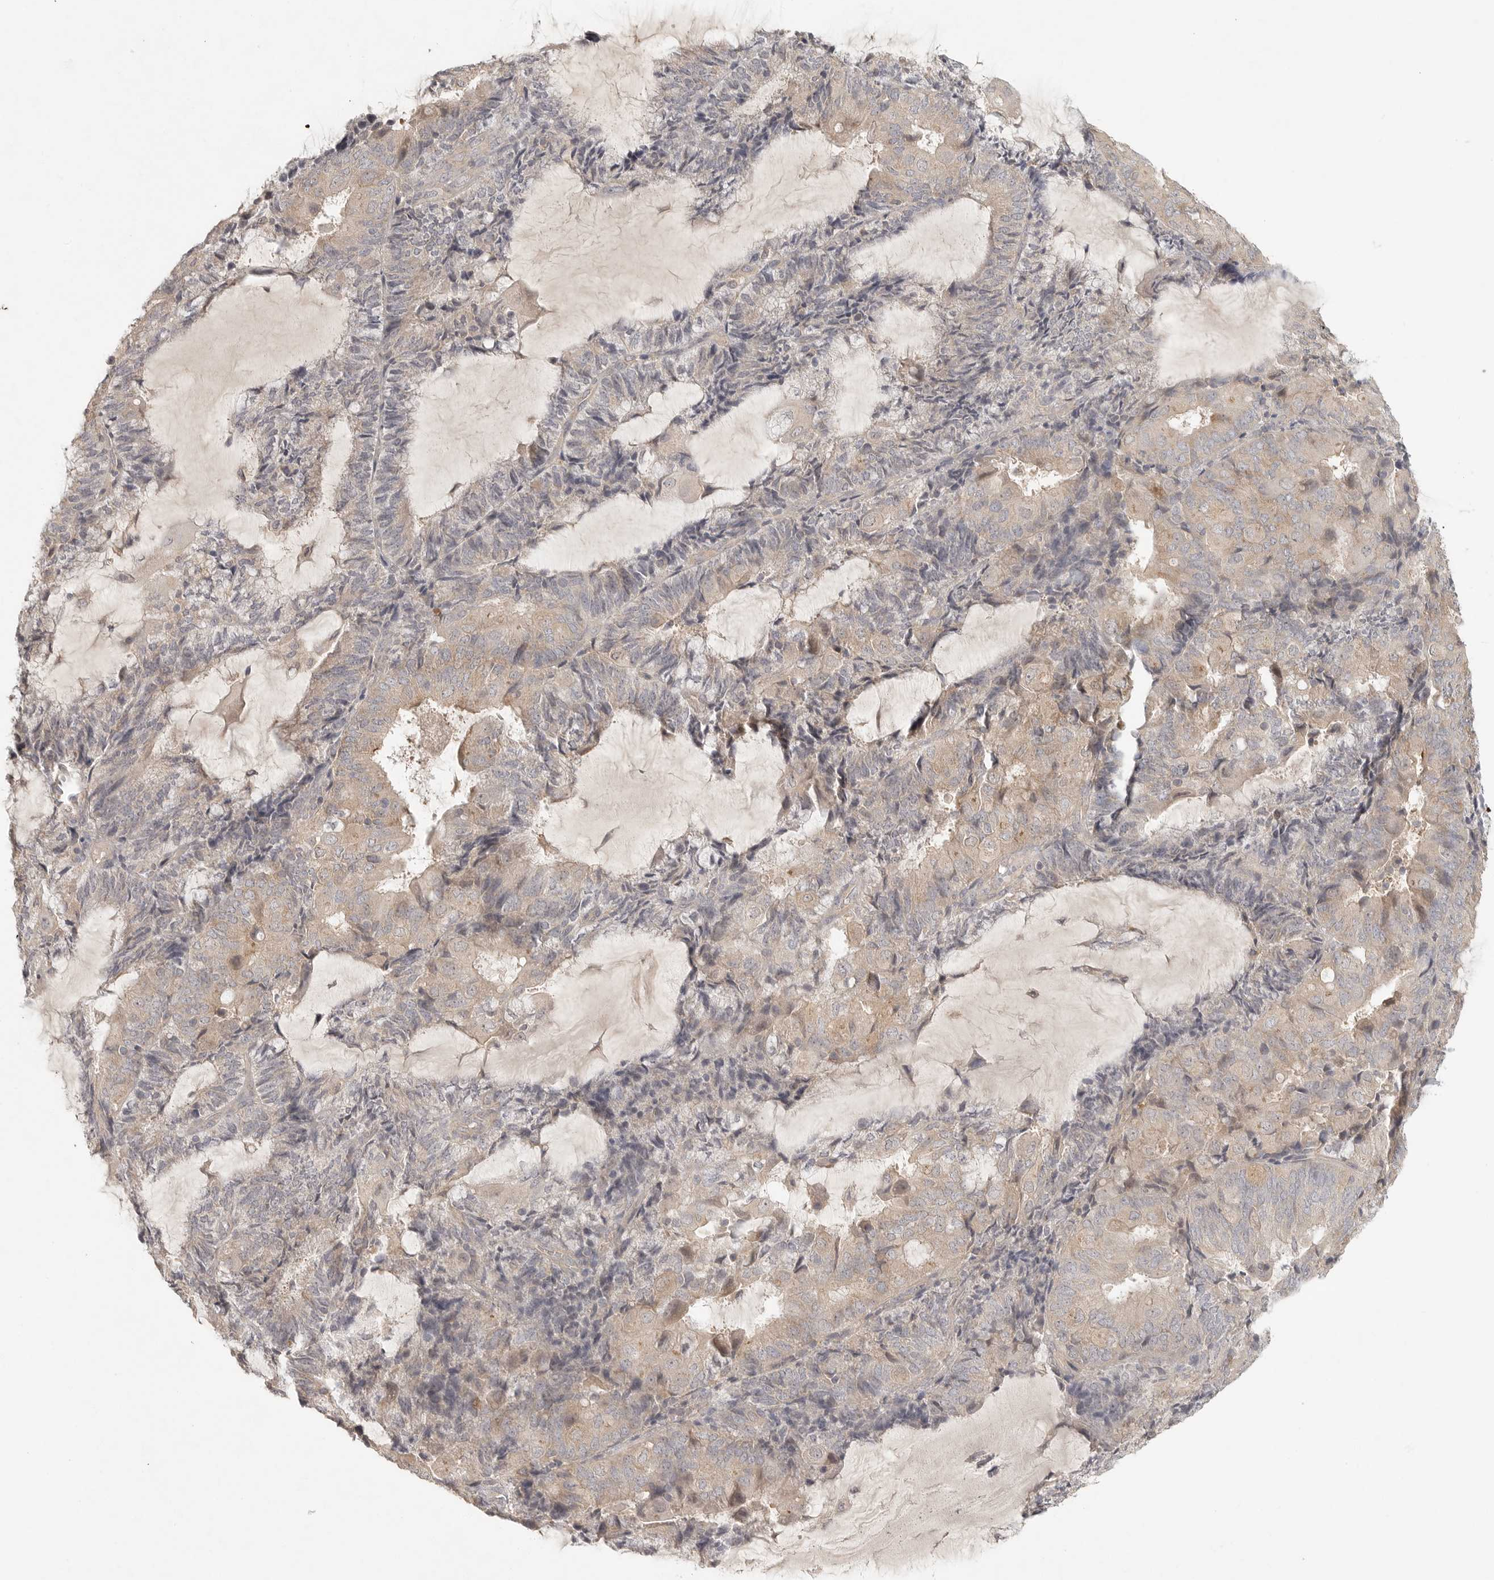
{"staining": {"intensity": "weak", "quantity": "<25%", "location": "cytoplasmic/membranous"}, "tissue": "endometrial cancer", "cell_type": "Tumor cells", "image_type": "cancer", "snomed": [{"axis": "morphology", "description": "Adenocarcinoma, NOS"}, {"axis": "topography", "description": "Endometrium"}], "caption": "Image shows no protein positivity in tumor cells of endometrial cancer tissue.", "gene": "HDAC6", "patient": {"sex": "female", "age": 81}}